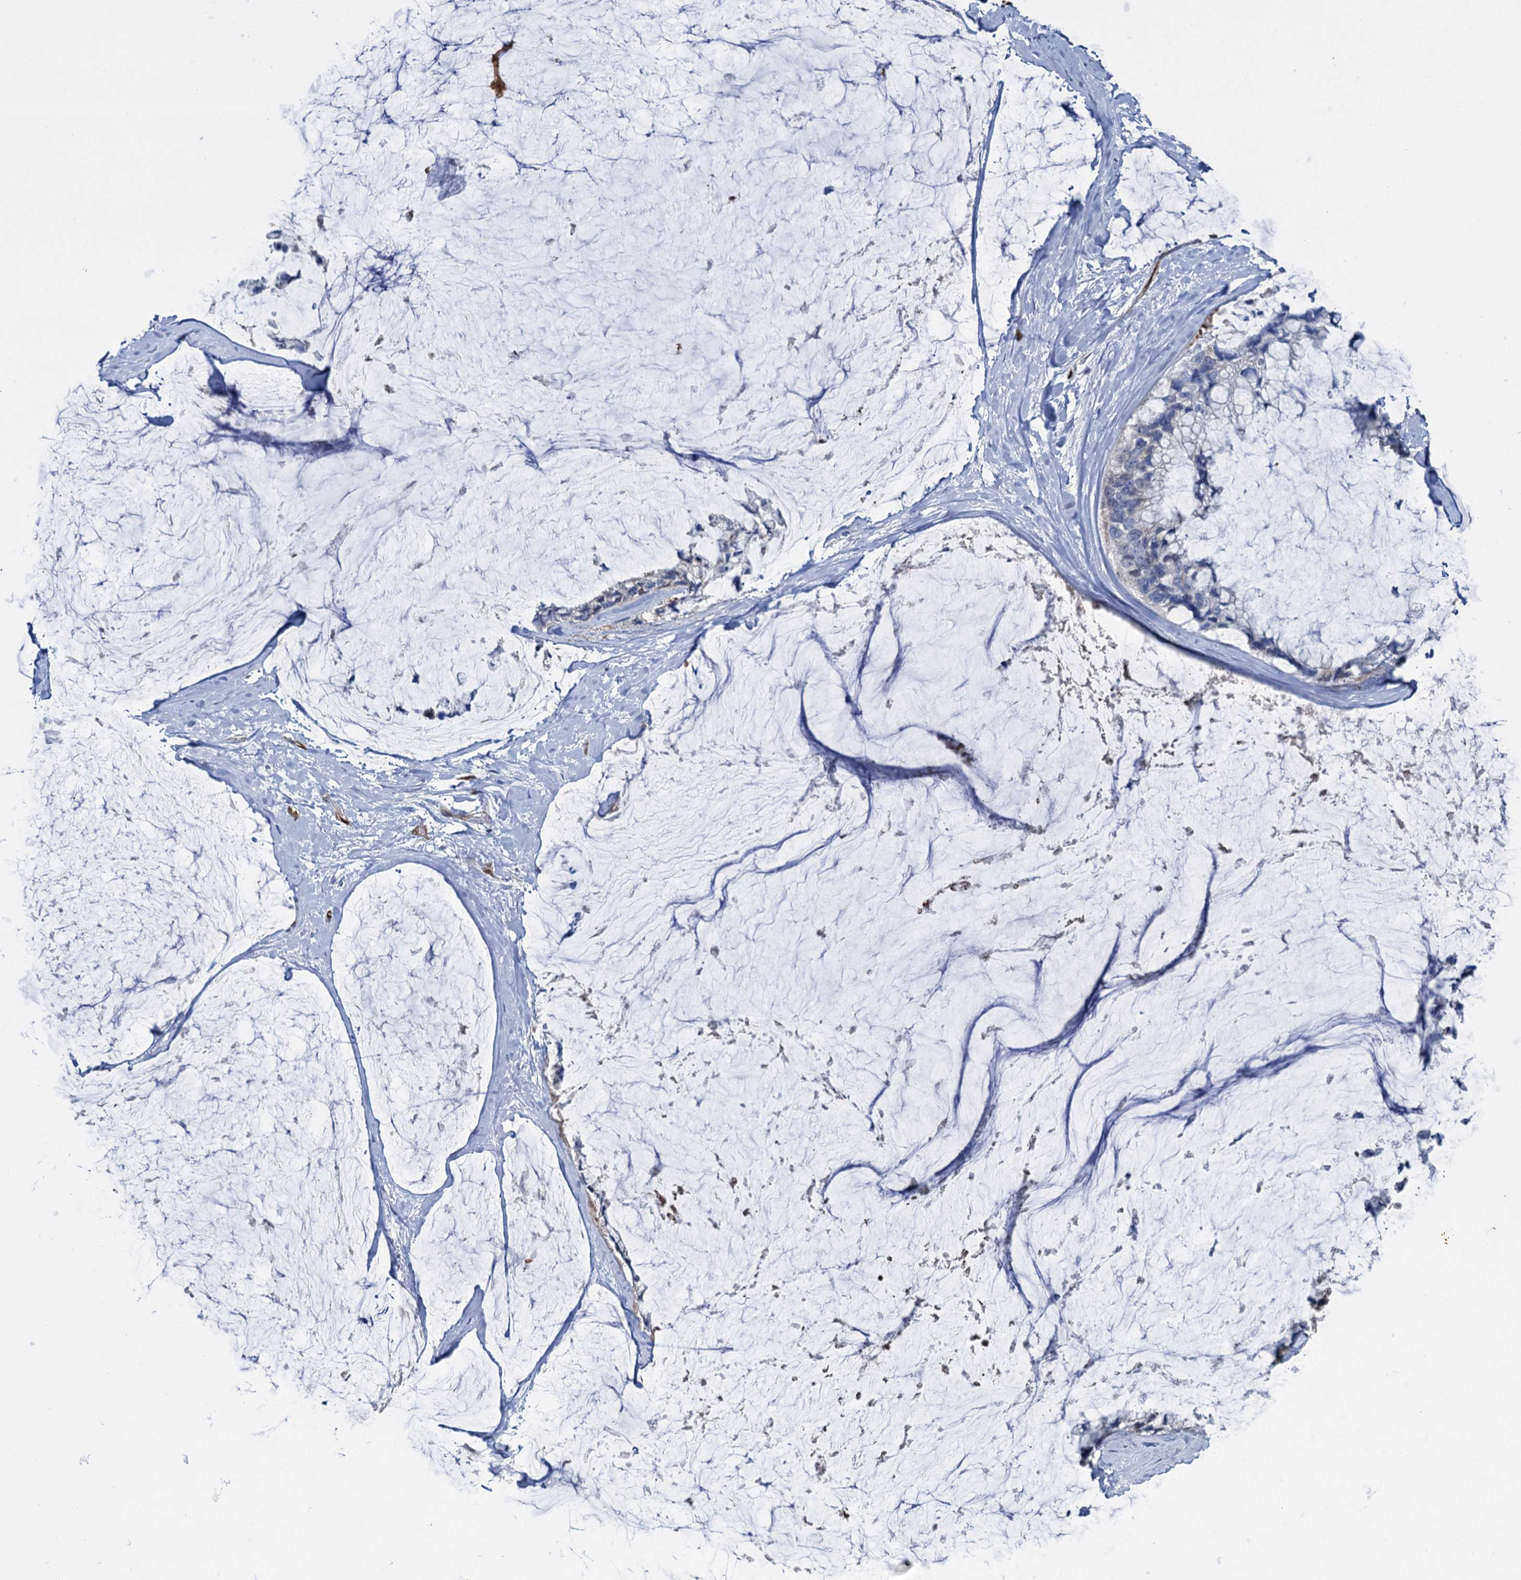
{"staining": {"intensity": "negative", "quantity": "none", "location": "none"}, "tissue": "ovarian cancer", "cell_type": "Tumor cells", "image_type": "cancer", "snomed": [{"axis": "morphology", "description": "Cystadenocarcinoma, mucinous, NOS"}, {"axis": "topography", "description": "Ovary"}], "caption": "Immunohistochemistry (IHC) image of human ovarian cancer (mucinous cystadenocarcinoma) stained for a protein (brown), which exhibits no expression in tumor cells.", "gene": "FABP5", "patient": {"sex": "female", "age": 39}}